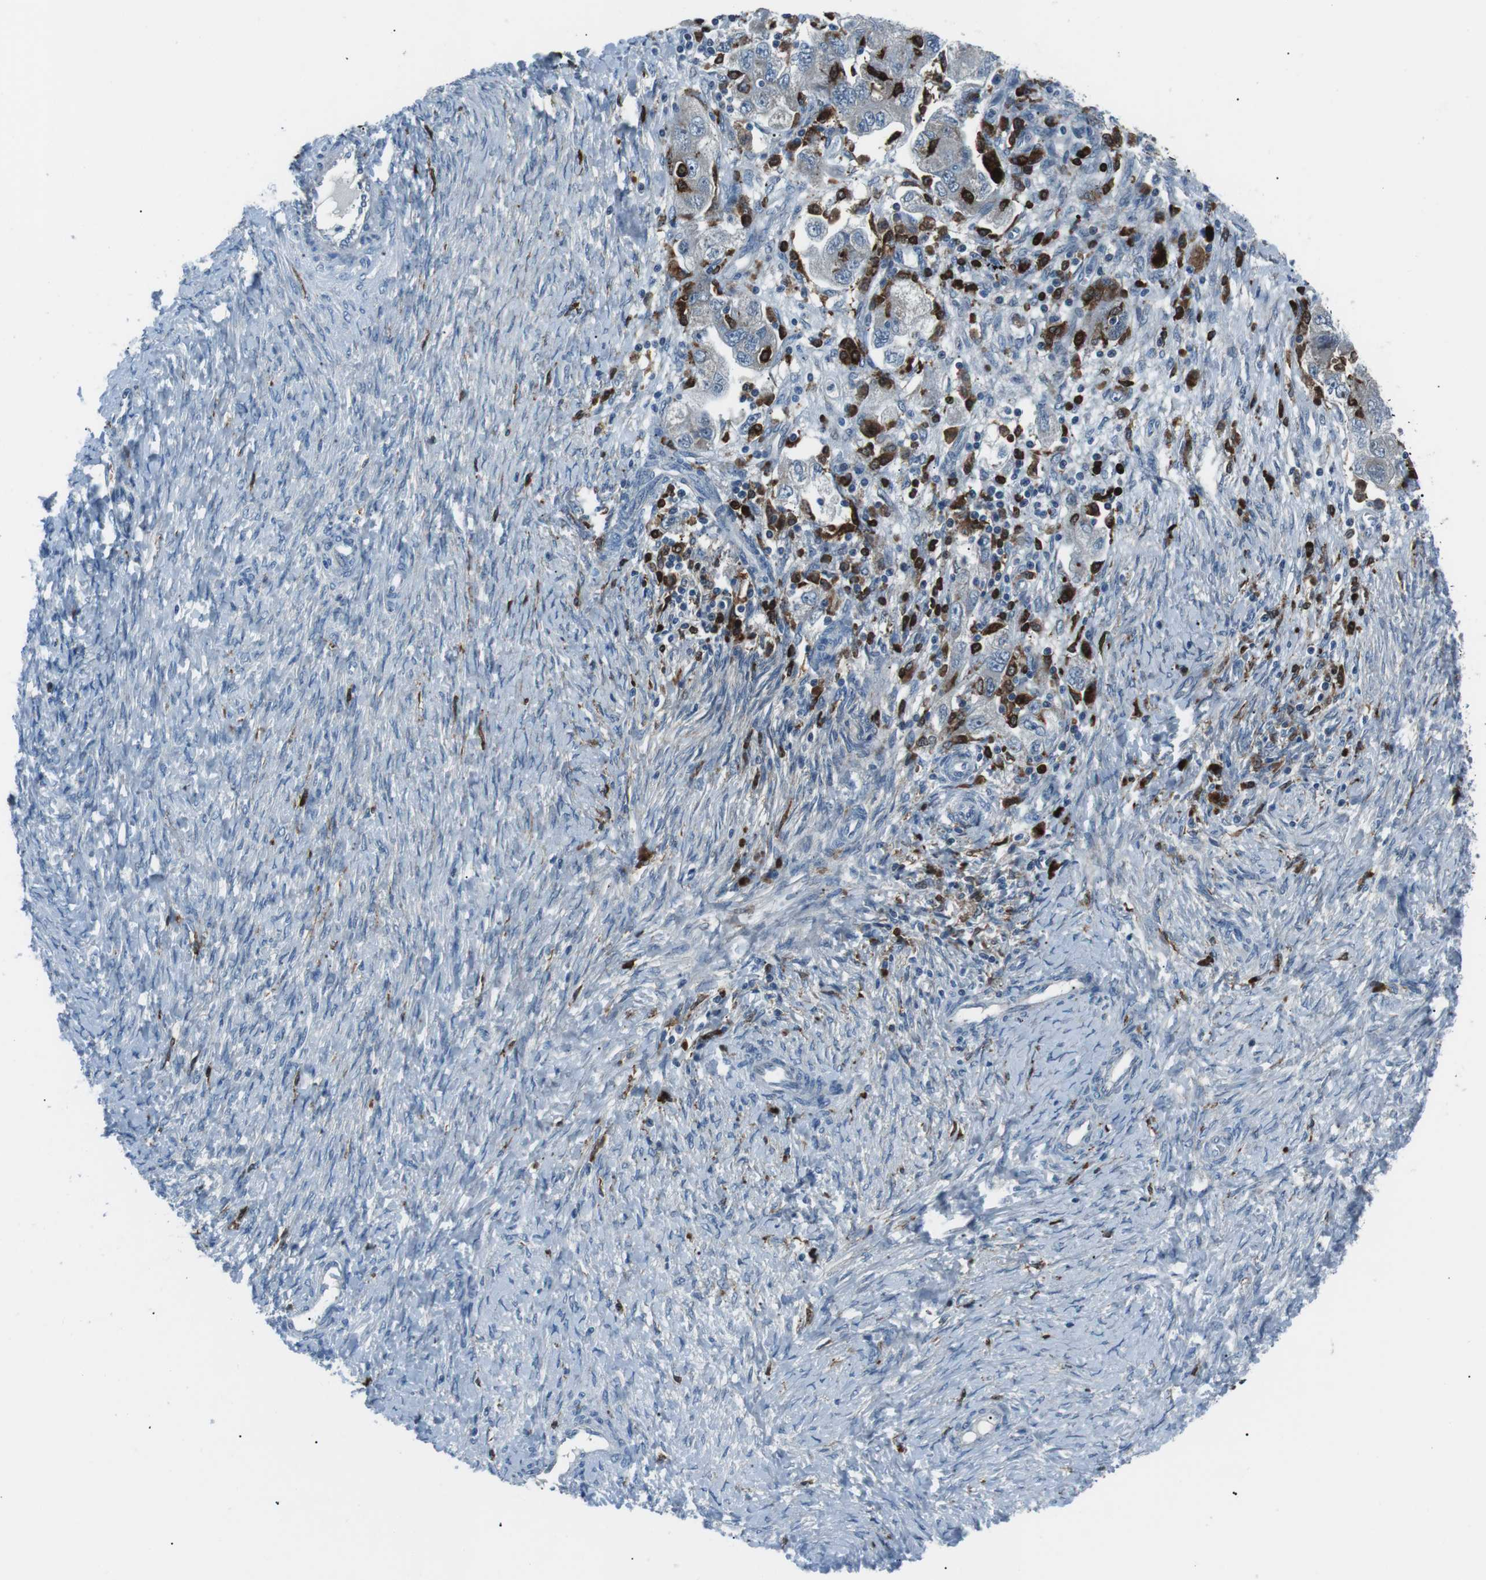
{"staining": {"intensity": "negative", "quantity": "none", "location": "none"}, "tissue": "ovarian cancer", "cell_type": "Tumor cells", "image_type": "cancer", "snomed": [{"axis": "morphology", "description": "Carcinoma, NOS"}, {"axis": "morphology", "description": "Cystadenocarcinoma, serous, NOS"}, {"axis": "topography", "description": "Ovary"}], "caption": "This photomicrograph is of ovarian serous cystadenocarcinoma stained with immunohistochemistry to label a protein in brown with the nuclei are counter-stained blue. There is no staining in tumor cells.", "gene": "BLNK", "patient": {"sex": "female", "age": 69}}